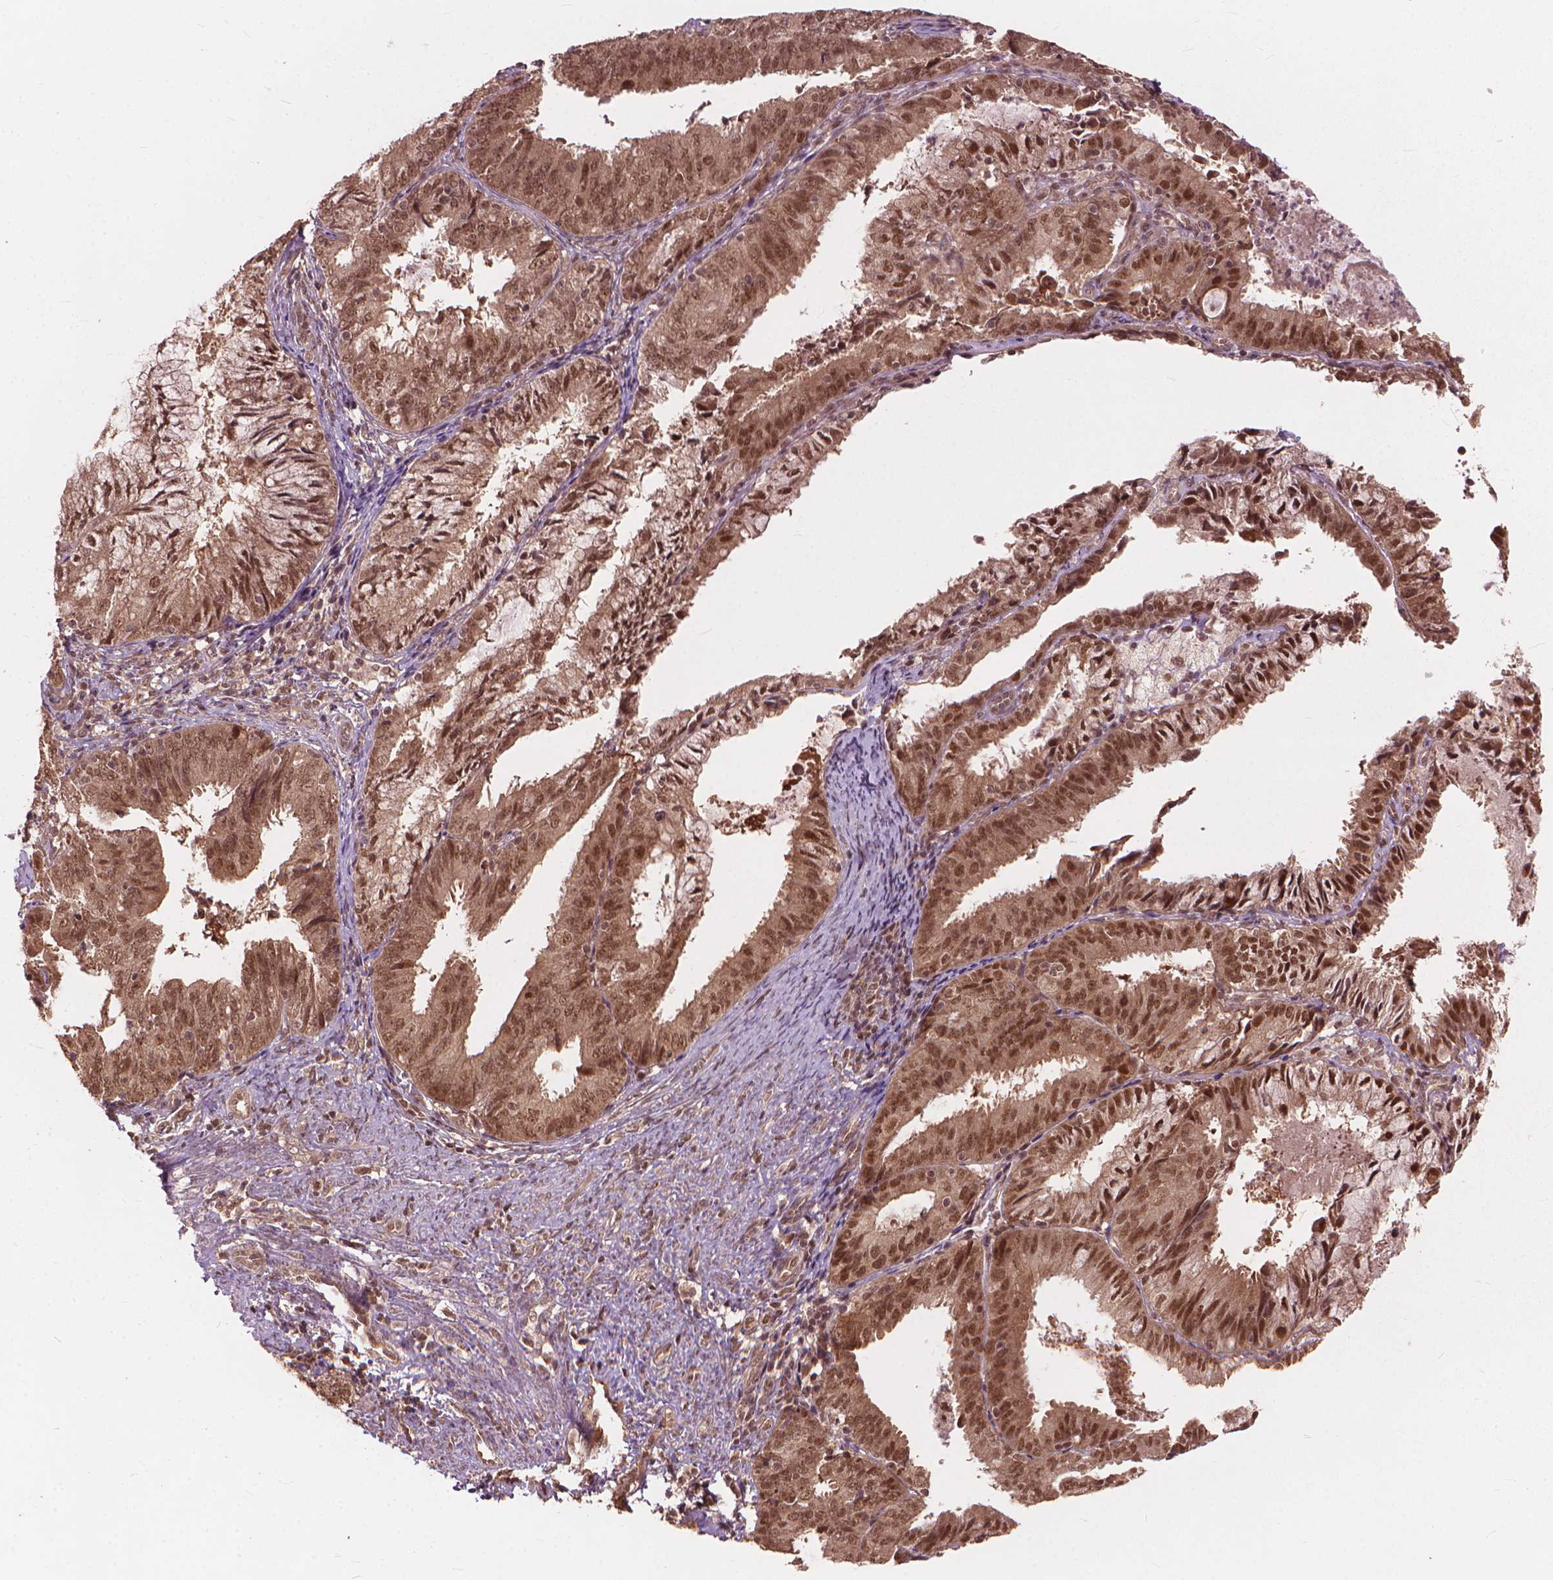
{"staining": {"intensity": "moderate", "quantity": ">75%", "location": "nuclear"}, "tissue": "endometrial cancer", "cell_type": "Tumor cells", "image_type": "cancer", "snomed": [{"axis": "morphology", "description": "Adenocarcinoma, NOS"}, {"axis": "topography", "description": "Endometrium"}], "caption": "Endometrial cancer (adenocarcinoma) was stained to show a protein in brown. There is medium levels of moderate nuclear expression in approximately >75% of tumor cells. The staining was performed using DAB (3,3'-diaminobenzidine) to visualize the protein expression in brown, while the nuclei were stained in blue with hematoxylin (Magnification: 20x).", "gene": "SSU72", "patient": {"sex": "female", "age": 57}}